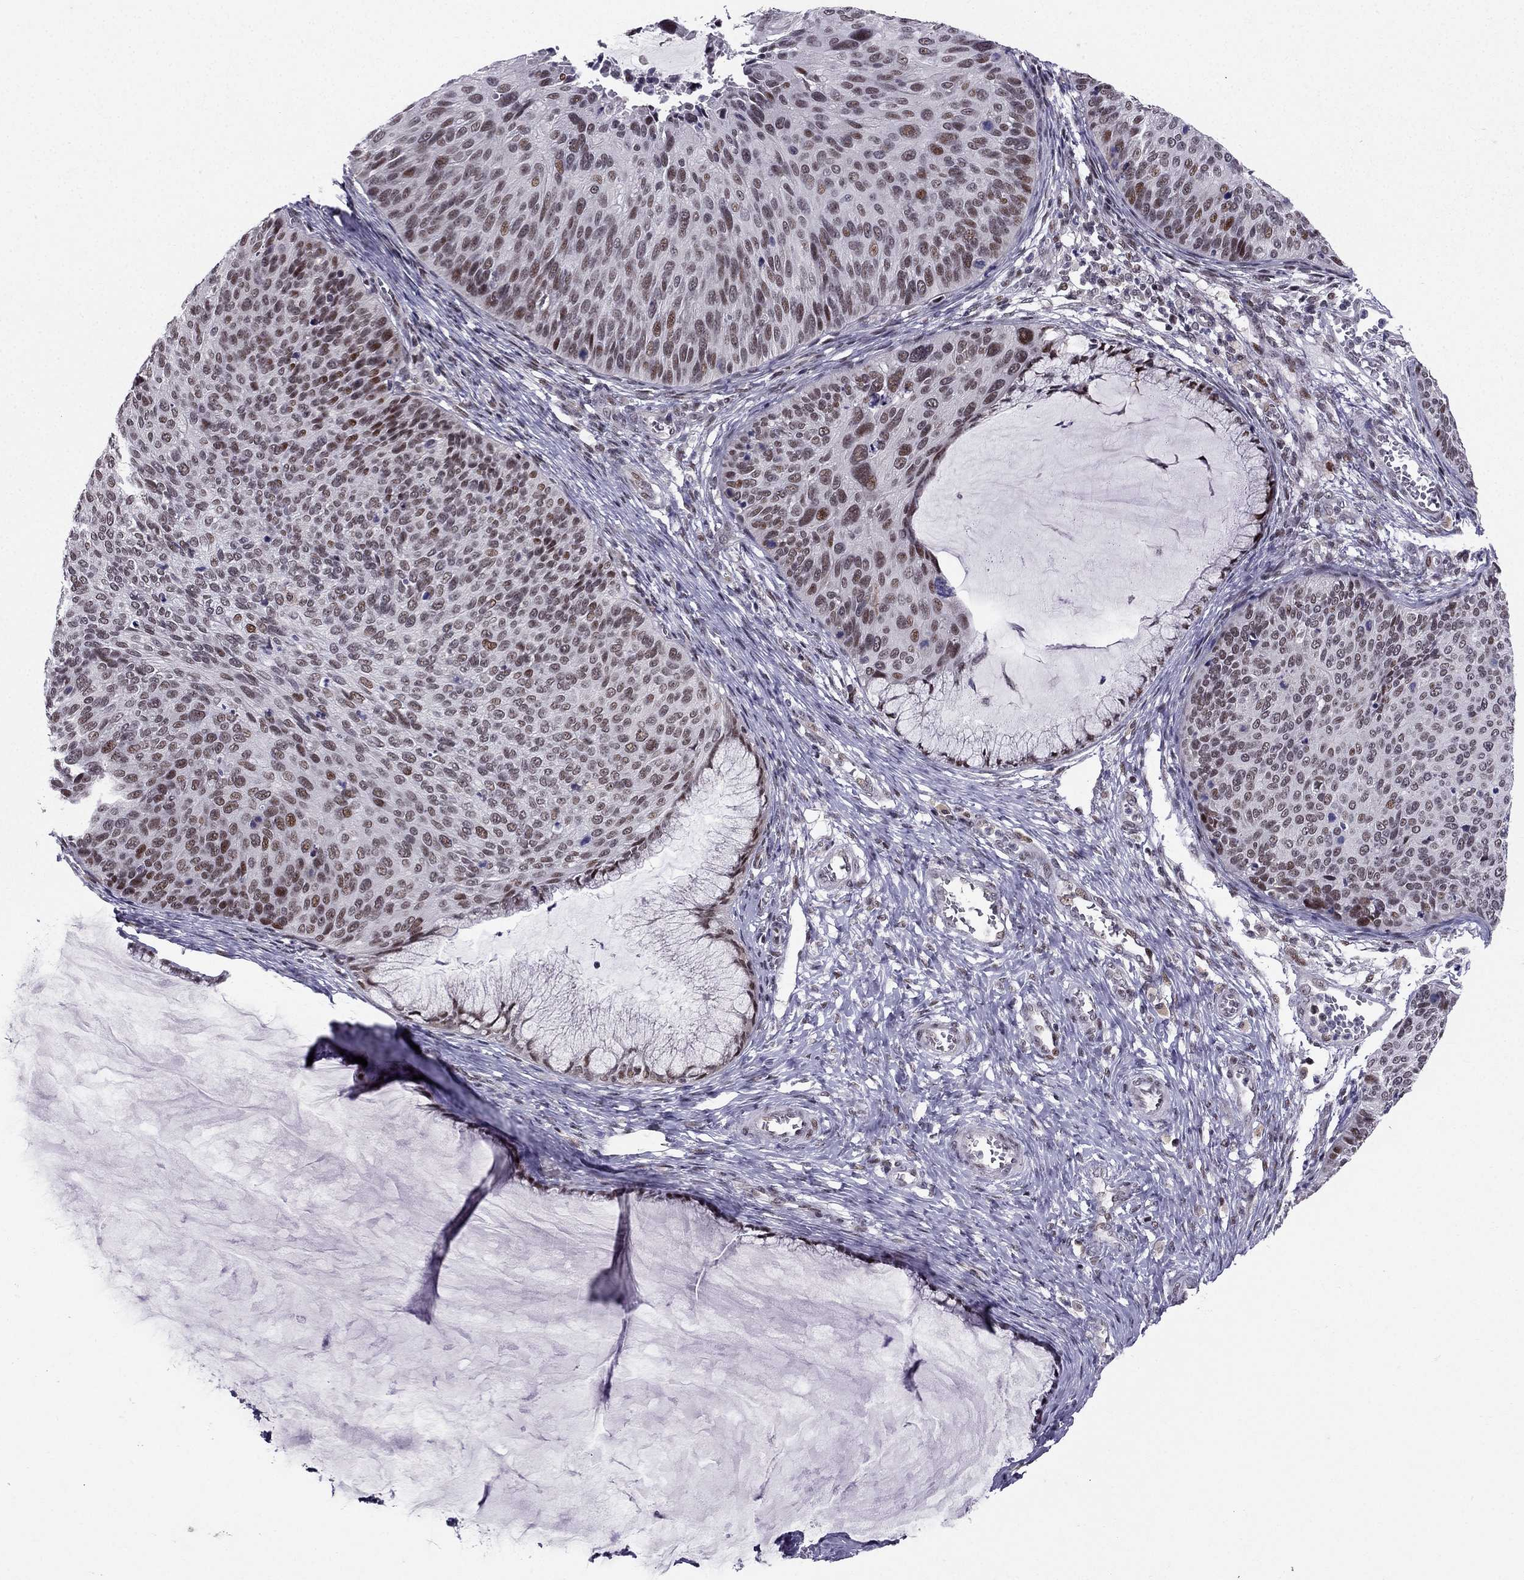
{"staining": {"intensity": "weak", "quantity": "<25%", "location": "nuclear"}, "tissue": "cervical cancer", "cell_type": "Tumor cells", "image_type": "cancer", "snomed": [{"axis": "morphology", "description": "Squamous cell carcinoma, NOS"}, {"axis": "topography", "description": "Cervix"}], "caption": "The immunohistochemistry (IHC) image has no significant staining in tumor cells of cervical cancer tissue.", "gene": "RPRD2", "patient": {"sex": "female", "age": 36}}